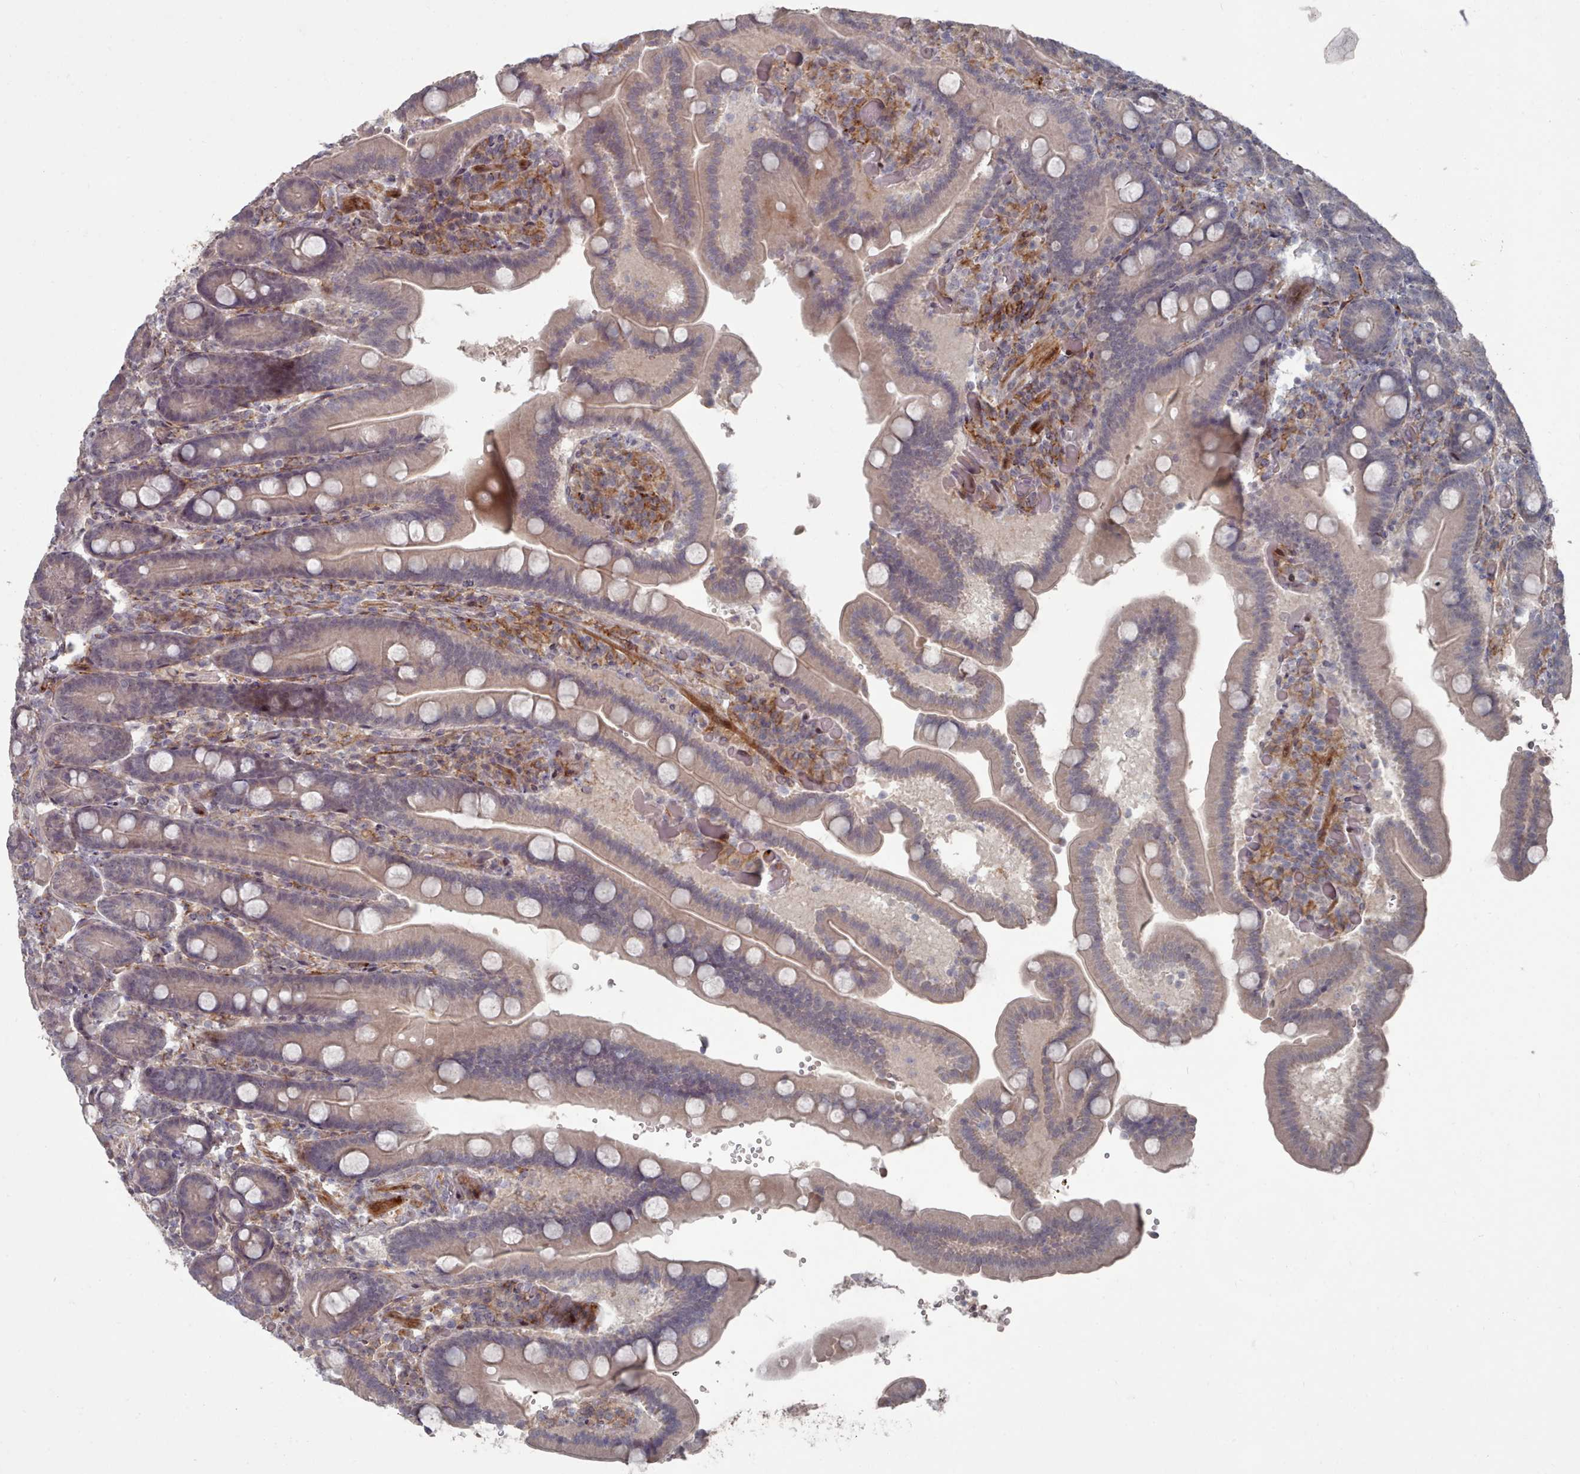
{"staining": {"intensity": "weak", "quantity": "25%-75%", "location": "cytoplasmic/membranous"}, "tissue": "duodenum", "cell_type": "Glandular cells", "image_type": "normal", "snomed": [{"axis": "morphology", "description": "Normal tissue, NOS"}, {"axis": "topography", "description": "Duodenum"}], "caption": "Immunohistochemical staining of normal human duodenum demonstrates low levels of weak cytoplasmic/membranous positivity in about 25%-75% of glandular cells. Nuclei are stained in blue.", "gene": "COL8A2", "patient": {"sex": "female", "age": 62}}